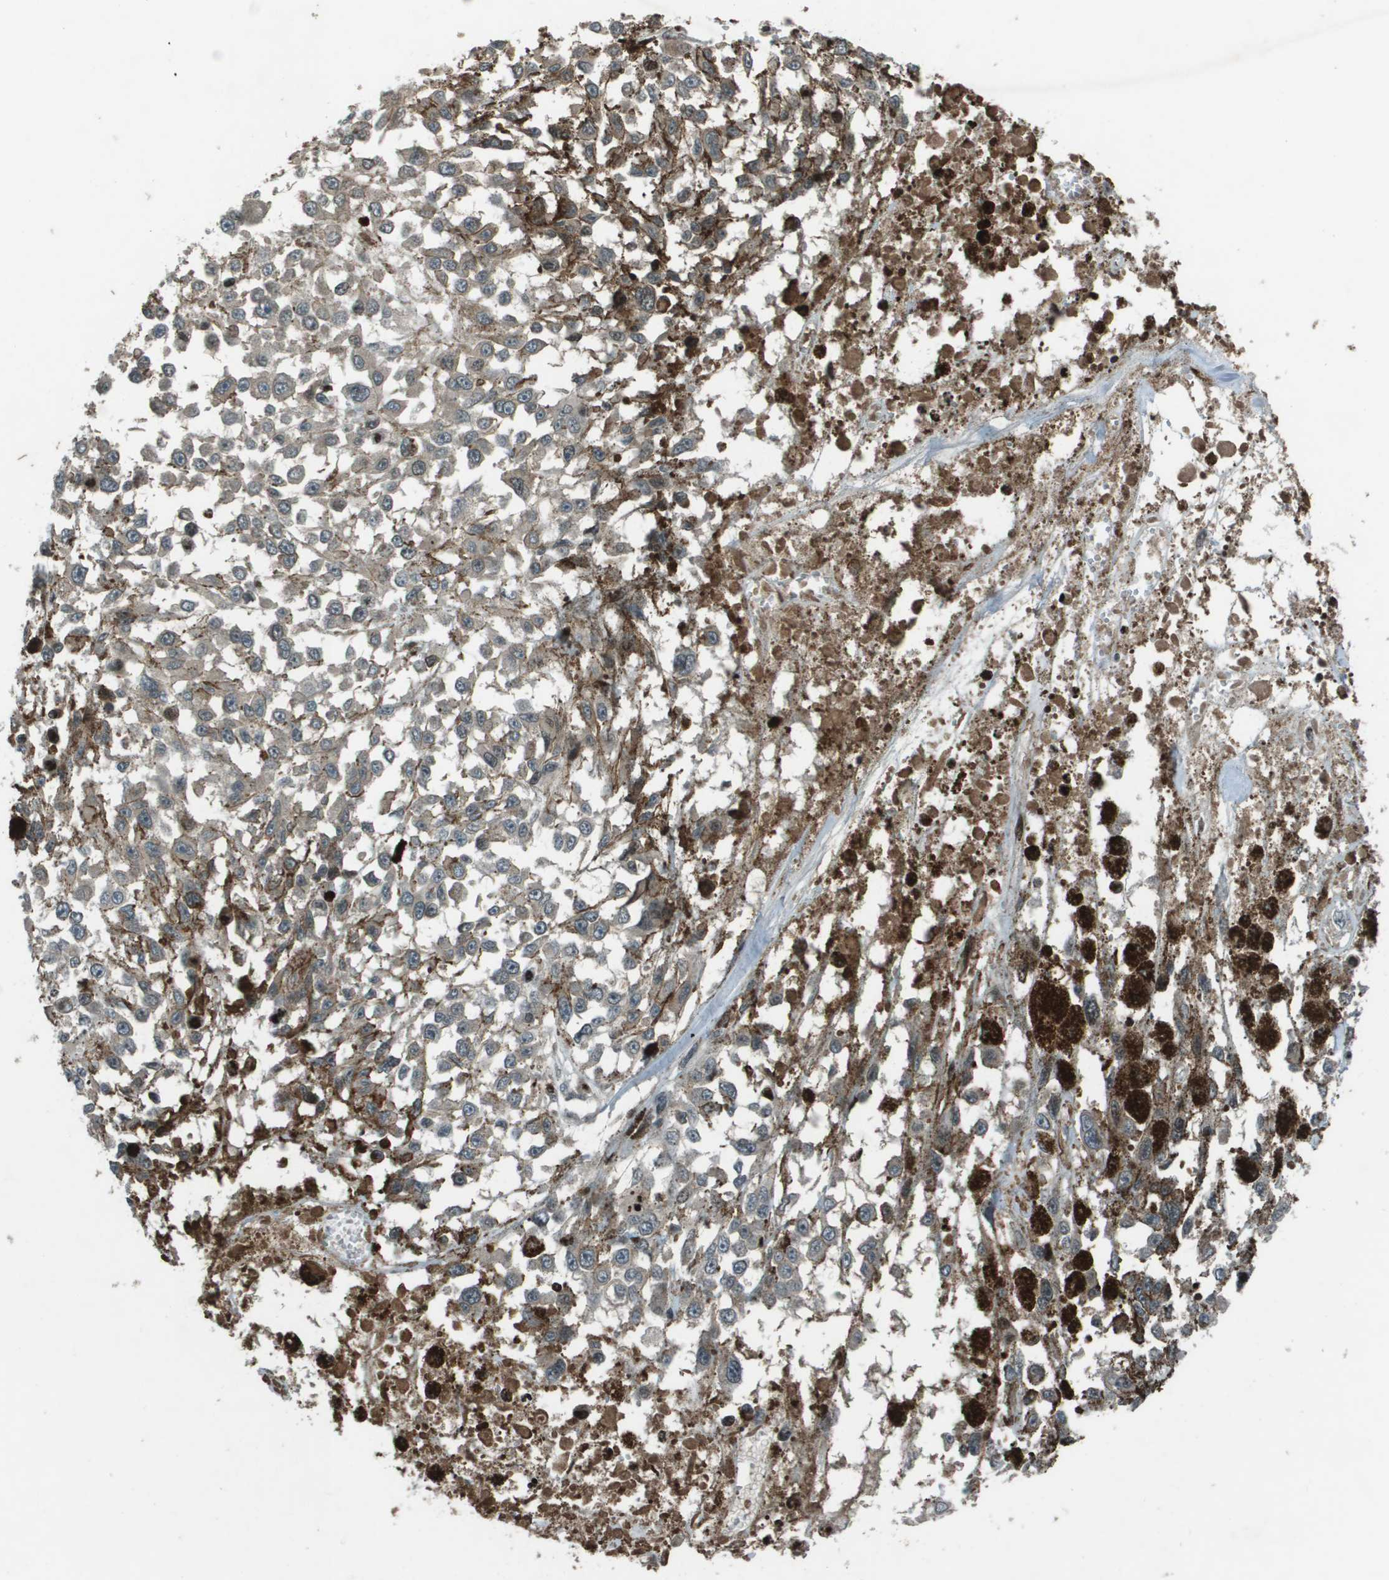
{"staining": {"intensity": "negative", "quantity": "none", "location": "none"}, "tissue": "melanoma", "cell_type": "Tumor cells", "image_type": "cancer", "snomed": [{"axis": "morphology", "description": "Malignant melanoma, Metastatic site"}, {"axis": "topography", "description": "Lymph node"}], "caption": "Micrograph shows no protein expression in tumor cells of melanoma tissue.", "gene": "CXCL12", "patient": {"sex": "male", "age": 59}}